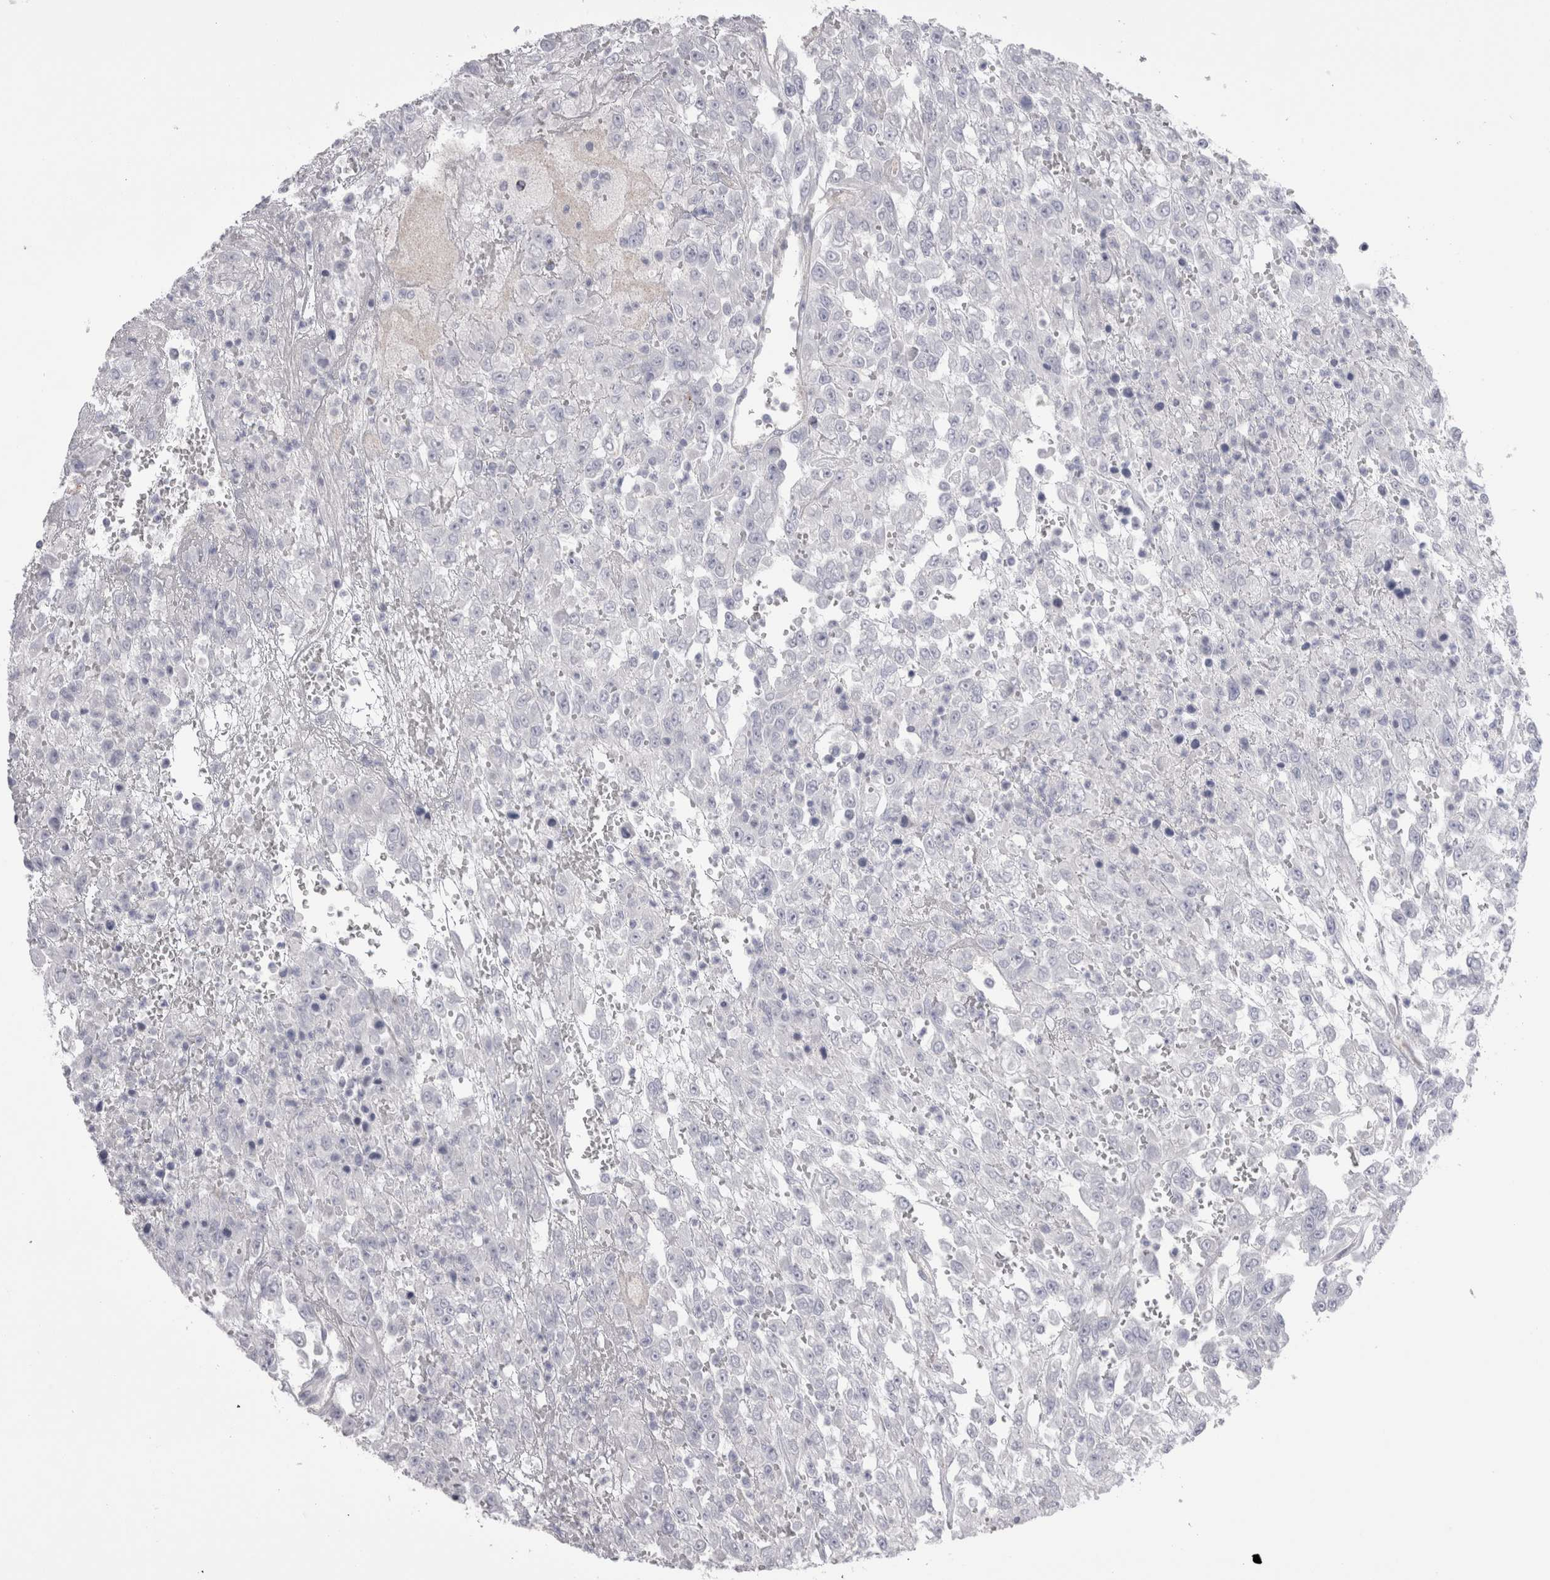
{"staining": {"intensity": "negative", "quantity": "none", "location": "none"}, "tissue": "urothelial cancer", "cell_type": "Tumor cells", "image_type": "cancer", "snomed": [{"axis": "morphology", "description": "Urothelial carcinoma, High grade"}, {"axis": "topography", "description": "Urinary bladder"}], "caption": "Immunohistochemistry photomicrograph of neoplastic tissue: urothelial carcinoma (high-grade) stained with DAB (3,3'-diaminobenzidine) reveals no significant protein expression in tumor cells.", "gene": "EPDR1", "patient": {"sex": "male", "age": 46}}